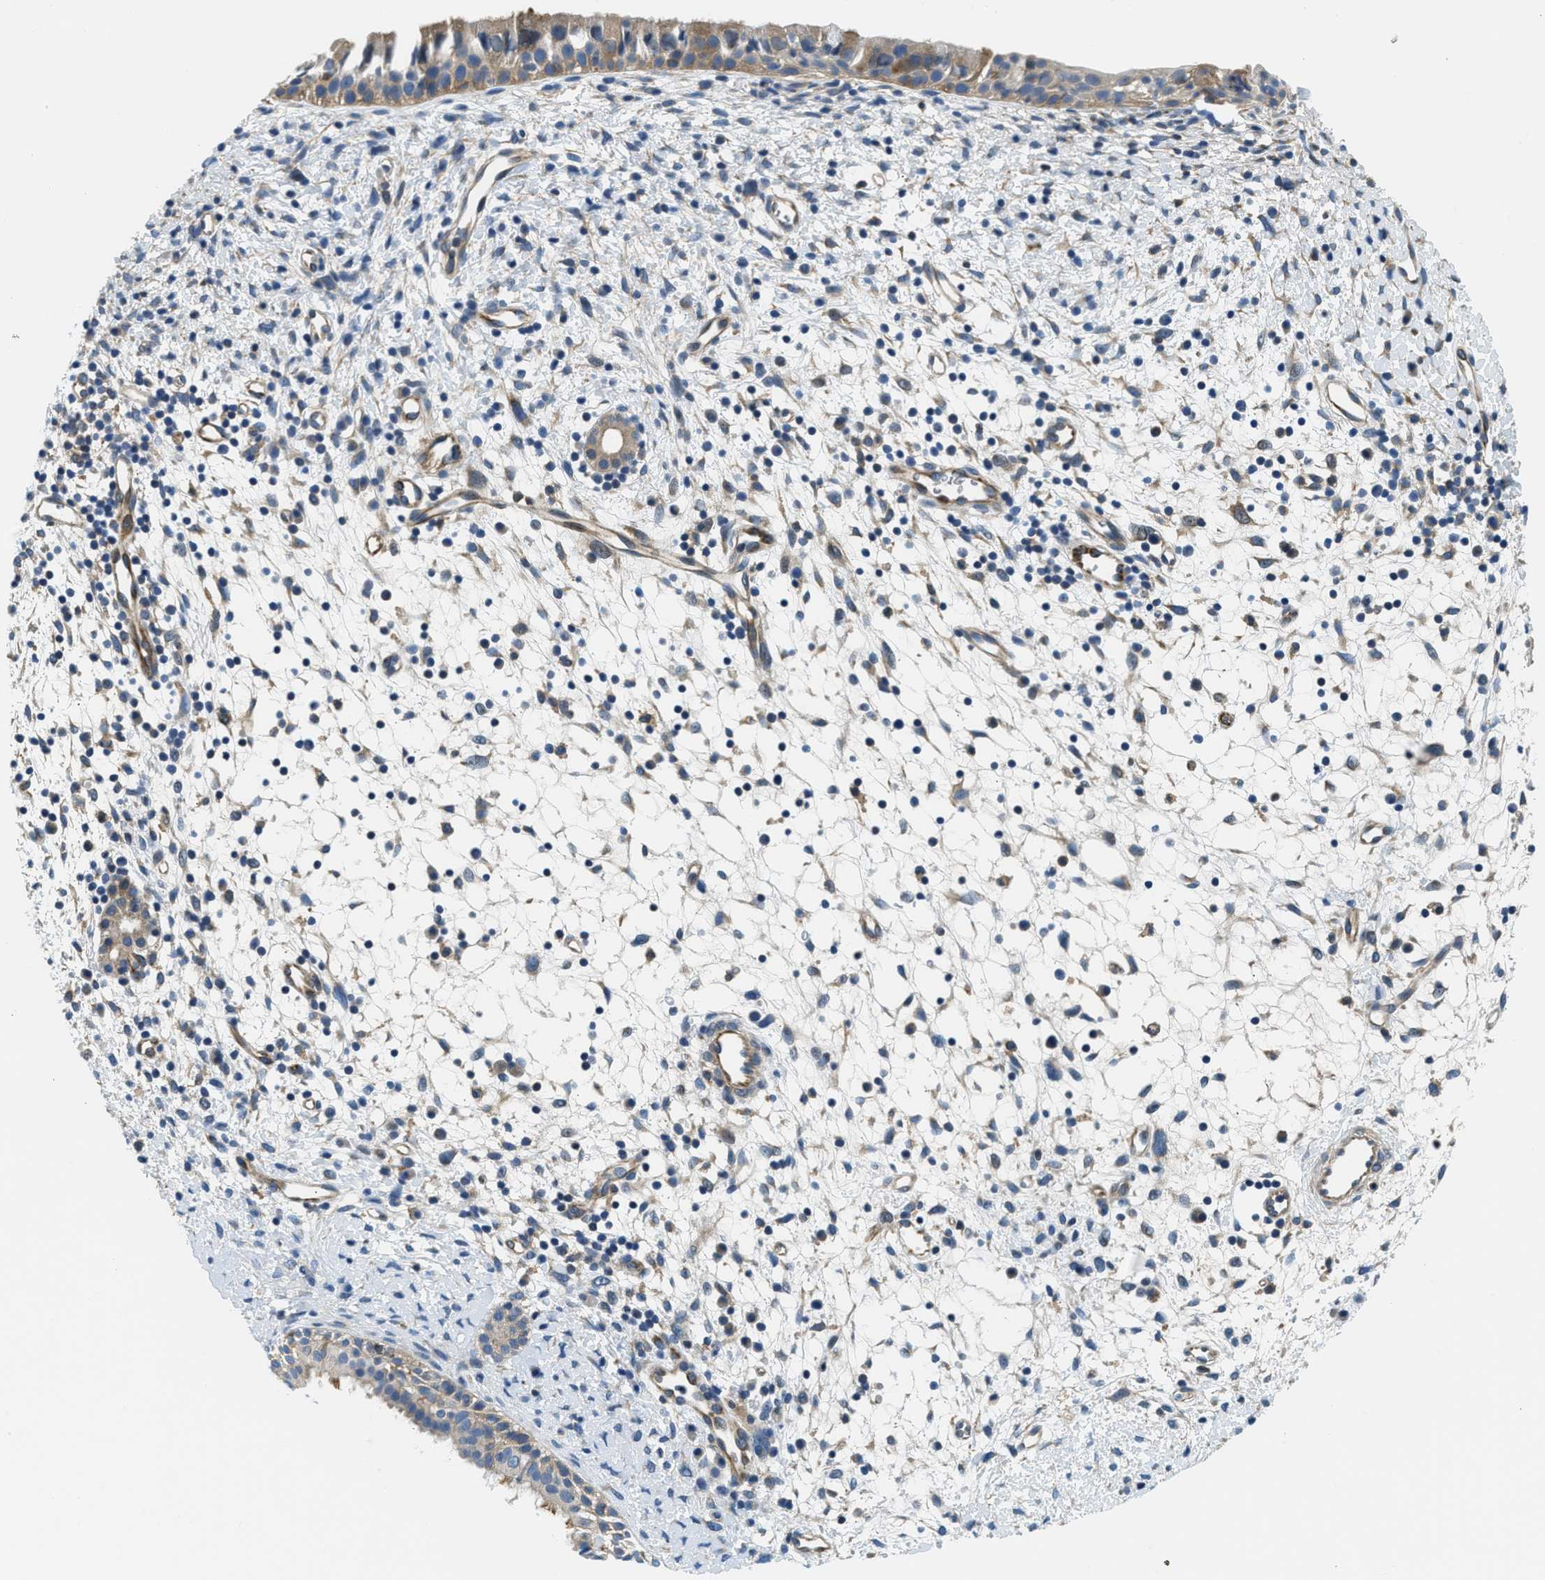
{"staining": {"intensity": "moderate", "quantity": ">75%", "location": "cytoplasmic/membranous"}, "tissue": "nasopharynx", "cell_type": "Respiratory epithelial cells", "image_type": "normal", "snomed": [{"axis": "morphology", "description": "Normal tissue, NOS"}, {"axis": "topography", "description": "Nasopharynx"}], "caption": "A brown stain shows moderate cytoplasmic/membranous positivity of a protein in respiratory epithelial cells of normal human nasopharynx. (DAB (3,3'-diaminobenzidine) = brown stain, brightfield microscopy at high magnification).", "gene": "LPIN2", "patient": {"sex": "male", "age": 22}}